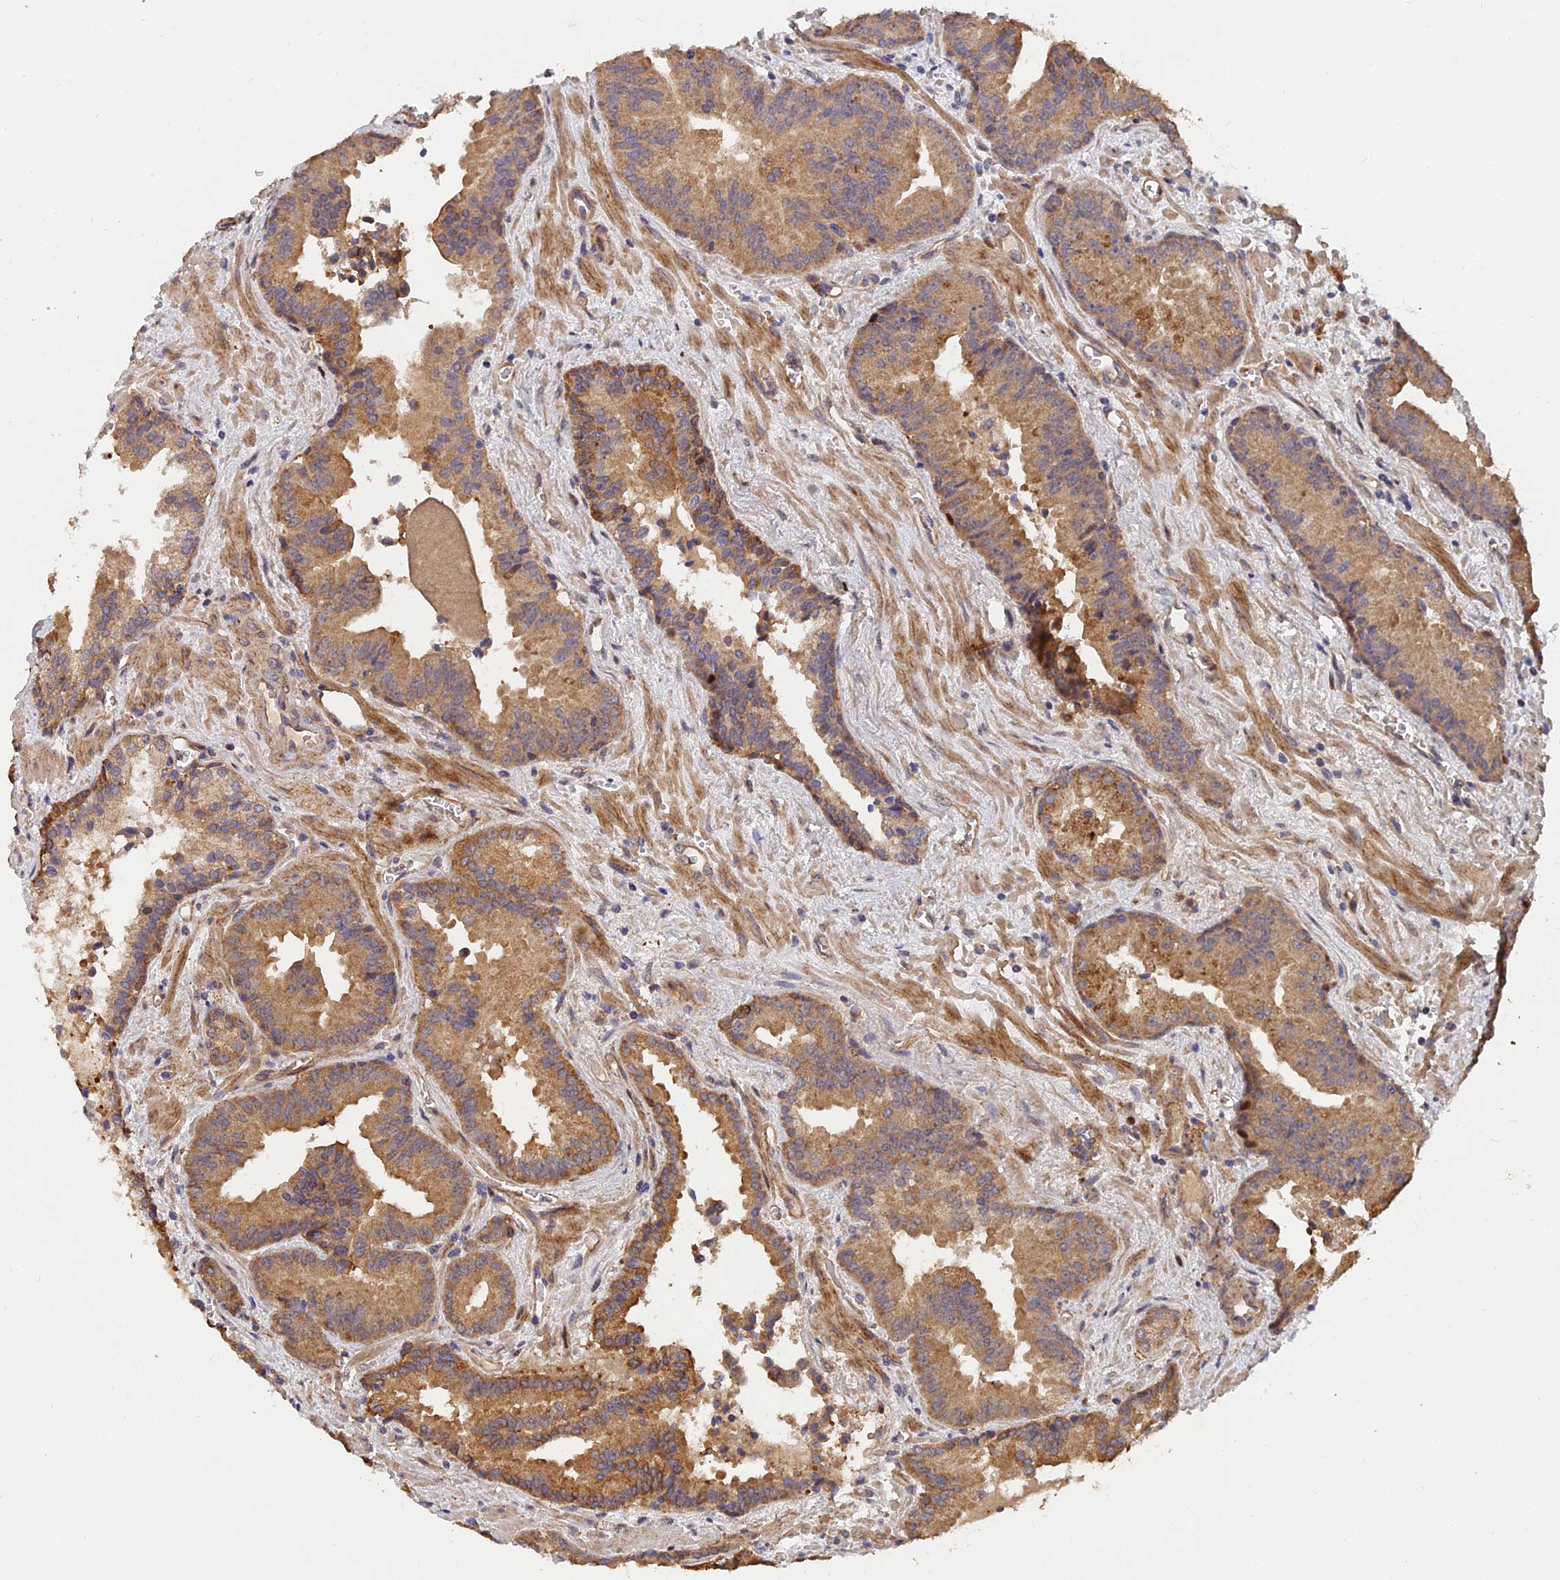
{"staining": {"intensity": "moderate", "quantity": ">75%", "location": "cytoplasmic/membranous"}, "tissue": "prostate cancer", "cell_type": "Tumor cells", "image_type": "cancer", "snomed": [{"axis": "morphology", "description": "Adenocarcinoma, High grade"}, {"axis": "topography", "description": "Prostate"}], "caption": "Approximately >75% of tumor cells in prostate cancer show moderate cytoplasmic/membranous protein staining as visualized by brown immunohistochemical staining.", "gene": "SLC38A11", "patient": {"sex": "male", "age": 68}}